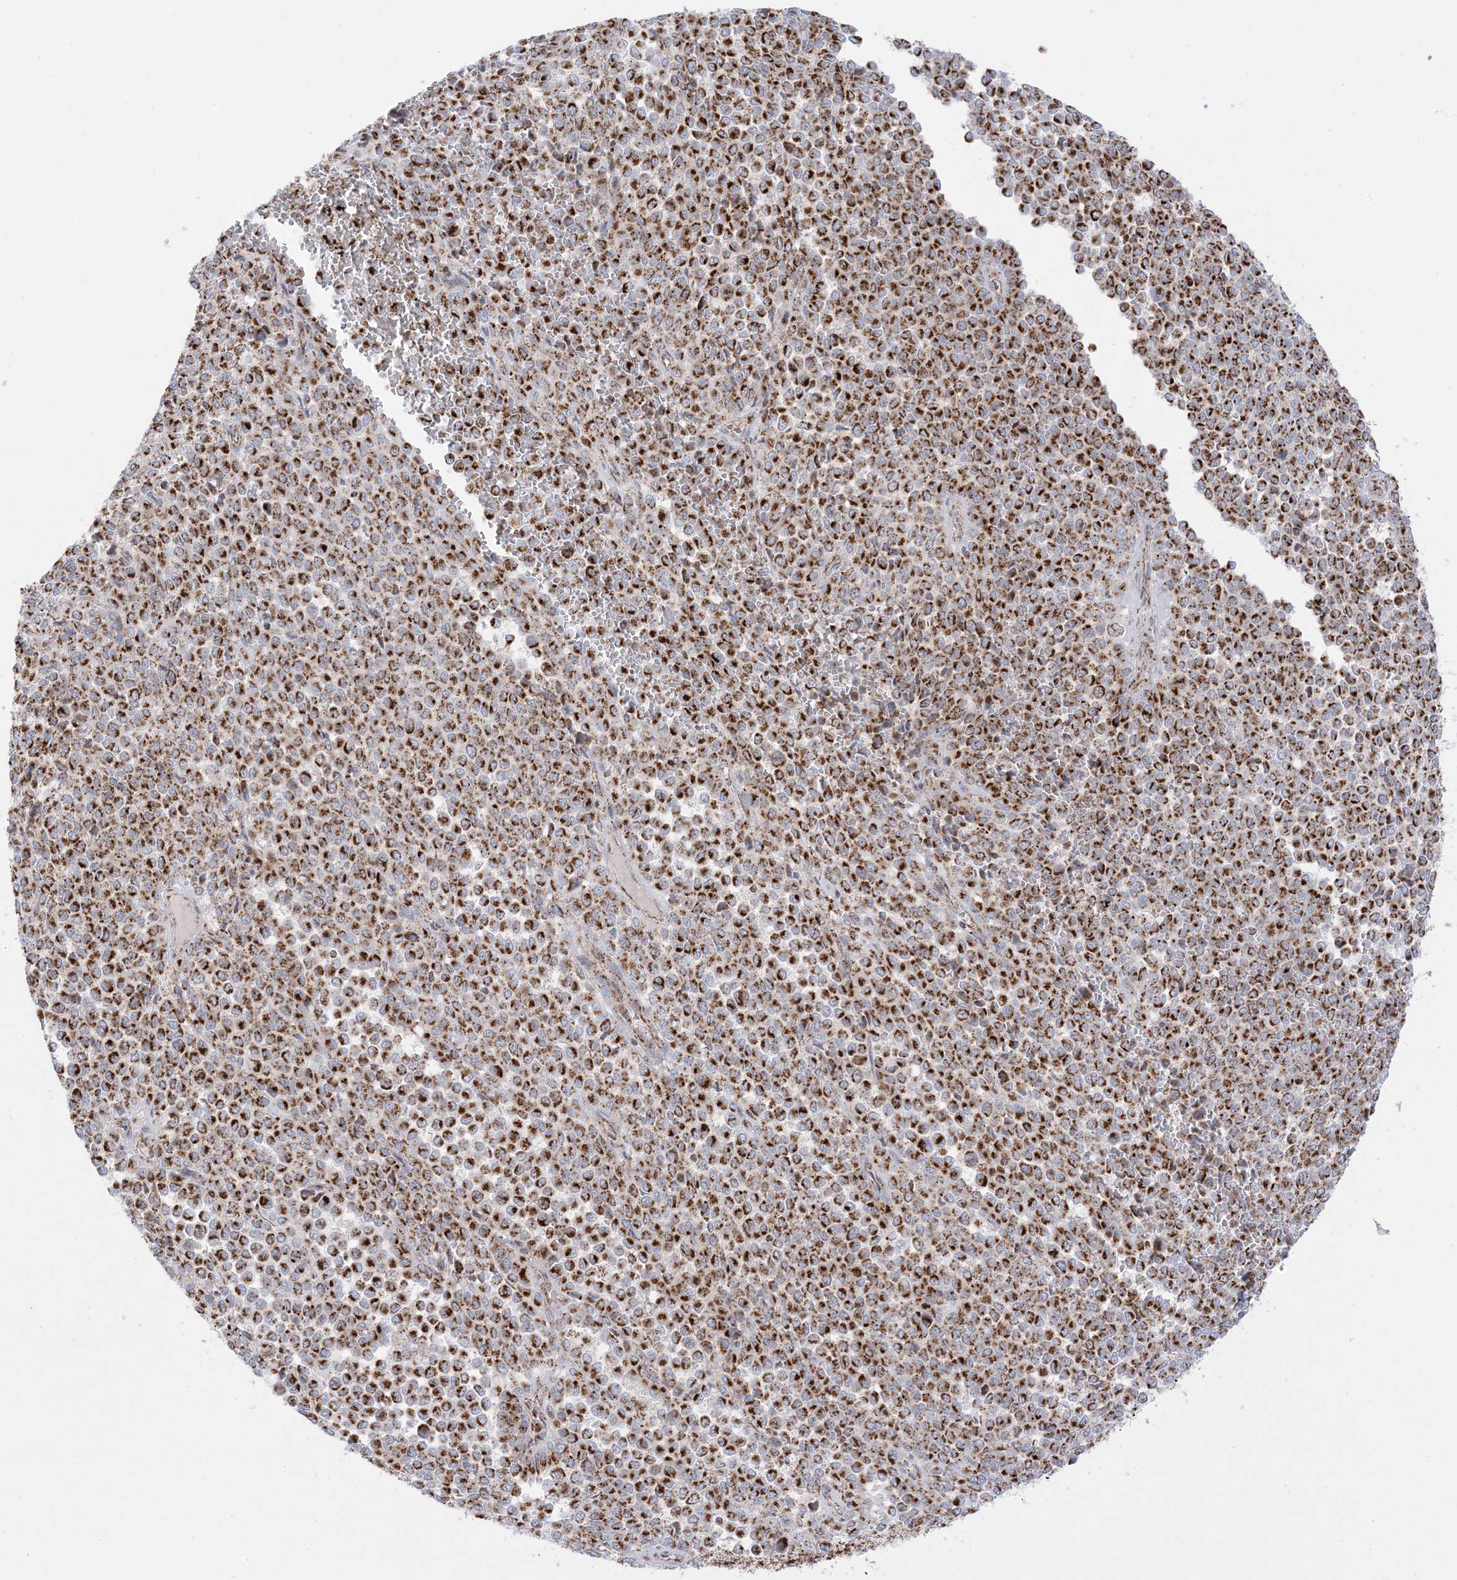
{"staining": {"intensity": "strong", "quantity": ">75%", "location": "cytoplasmic/membranous"}, "tissue": "melanoma", "cell_type": "Tumor cells", "image_type": "cancer", "snomed": [{"axis": "morphology", "description": "Malignant melanoma, Metastatic site"}, {"axis": "topography", "description": "Pancreas"}], "caption": "About >75% of tumor cells in human melanoma display strong cytoplasmic/membranous protein expression as visualized by brown immunohistochemical staining.", "gene": "MRPS36", "patient": {"sex": "female", "age": 30}}